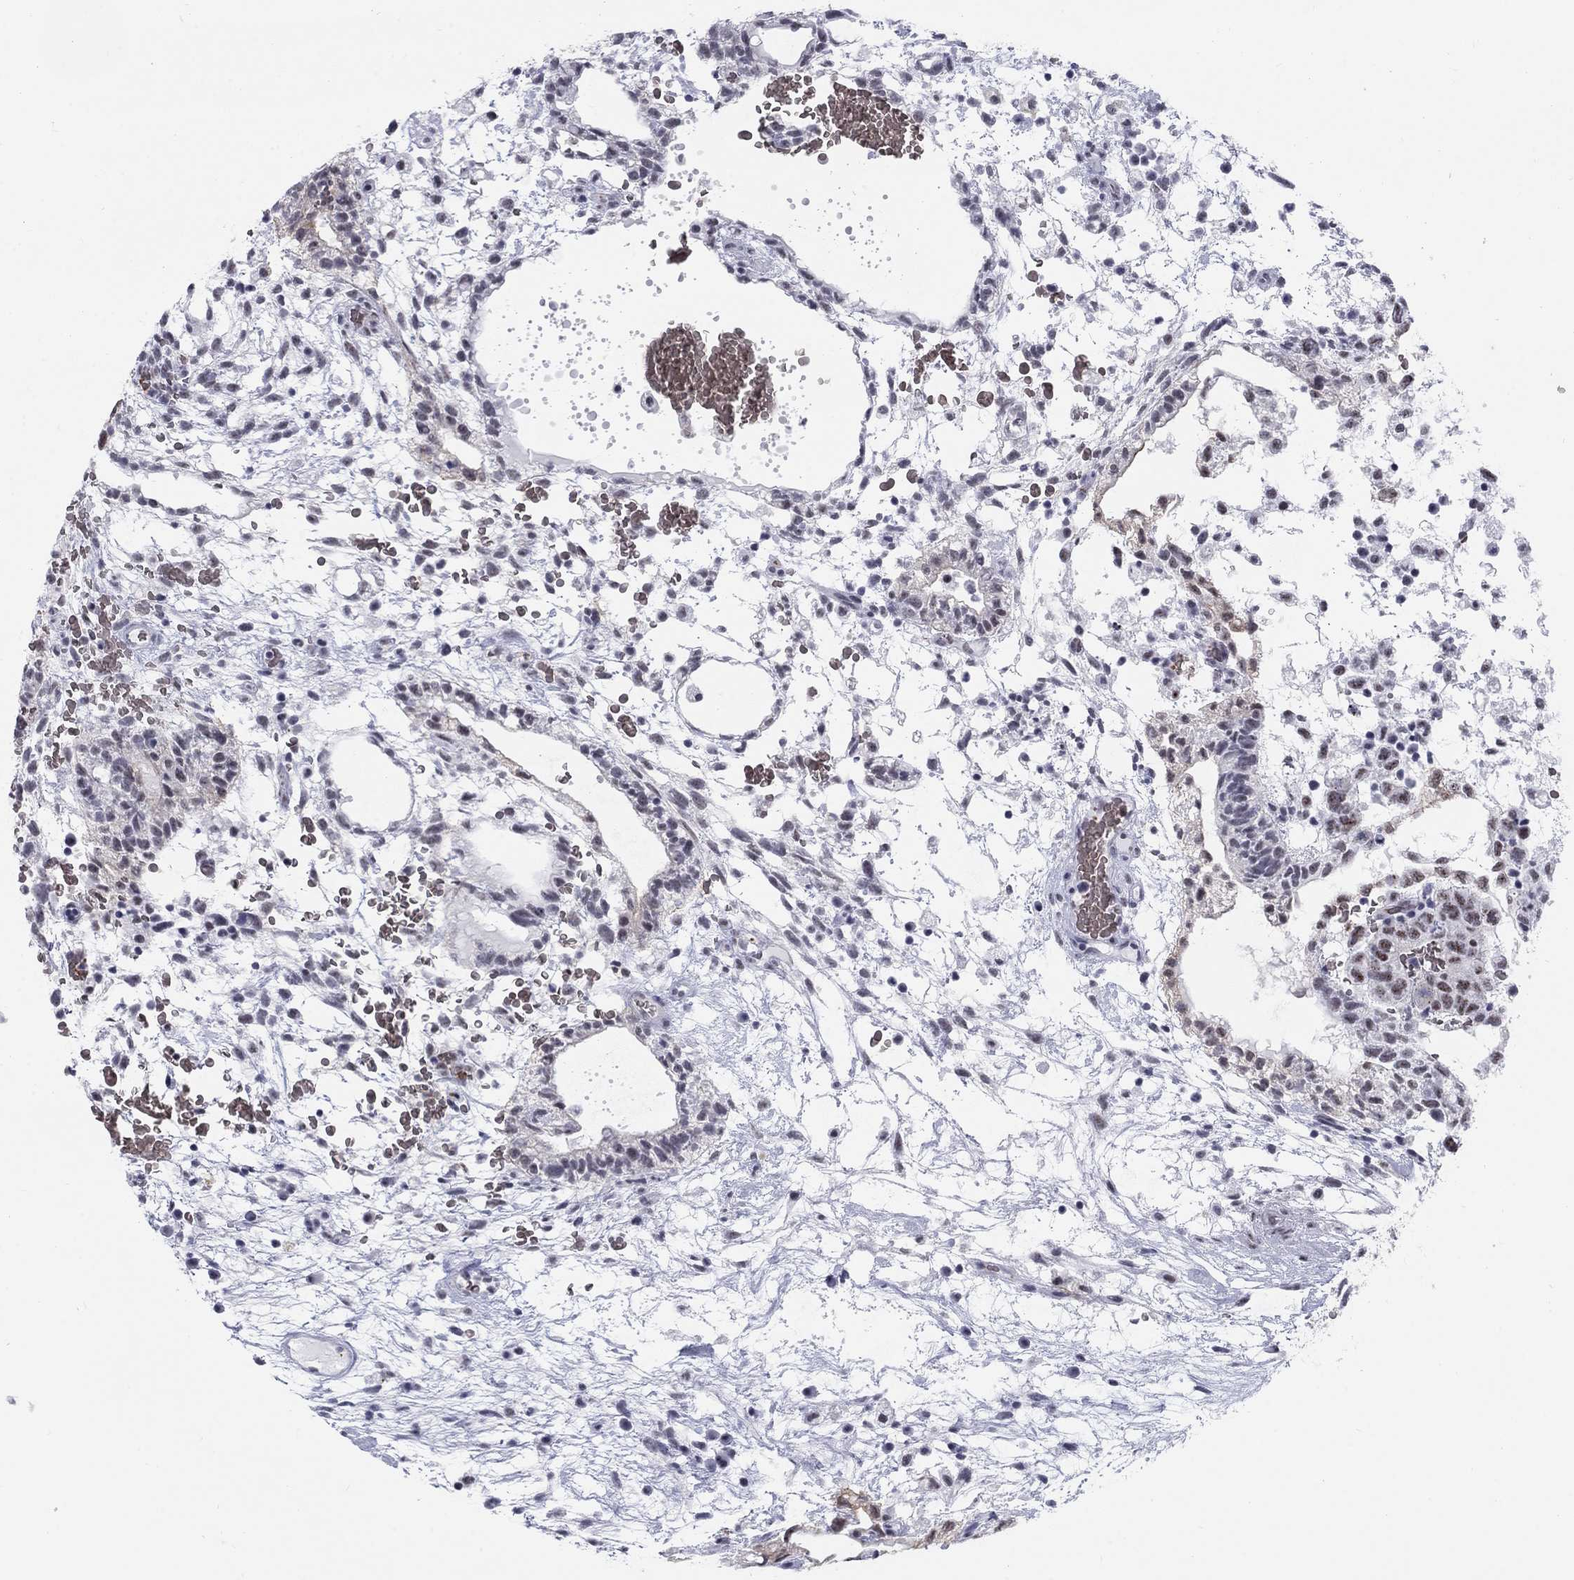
{"staining": {"intensity": "negative", "quantity": "none", "location": "none"}, "tissue": "testis cancer", "cell_type": "Tumor cells", "image_type": "cancer", "snomed": [{"axis": "morphology", "description": "Normal tissue, NOS"}, {"axis": "morphology", "description": "Carcinoma, Embryonal, NOS"}, {"axis": "topography", "description": "Testis"}], "caption": "Immunohistochemistry (IHC) histopathology image of testis embryonal carcinoma stained for a protein (brown), which demonstrates no staining in tumor cells.", "gene": "DMTN", "patient": {"sex": "male", "age": 32}}